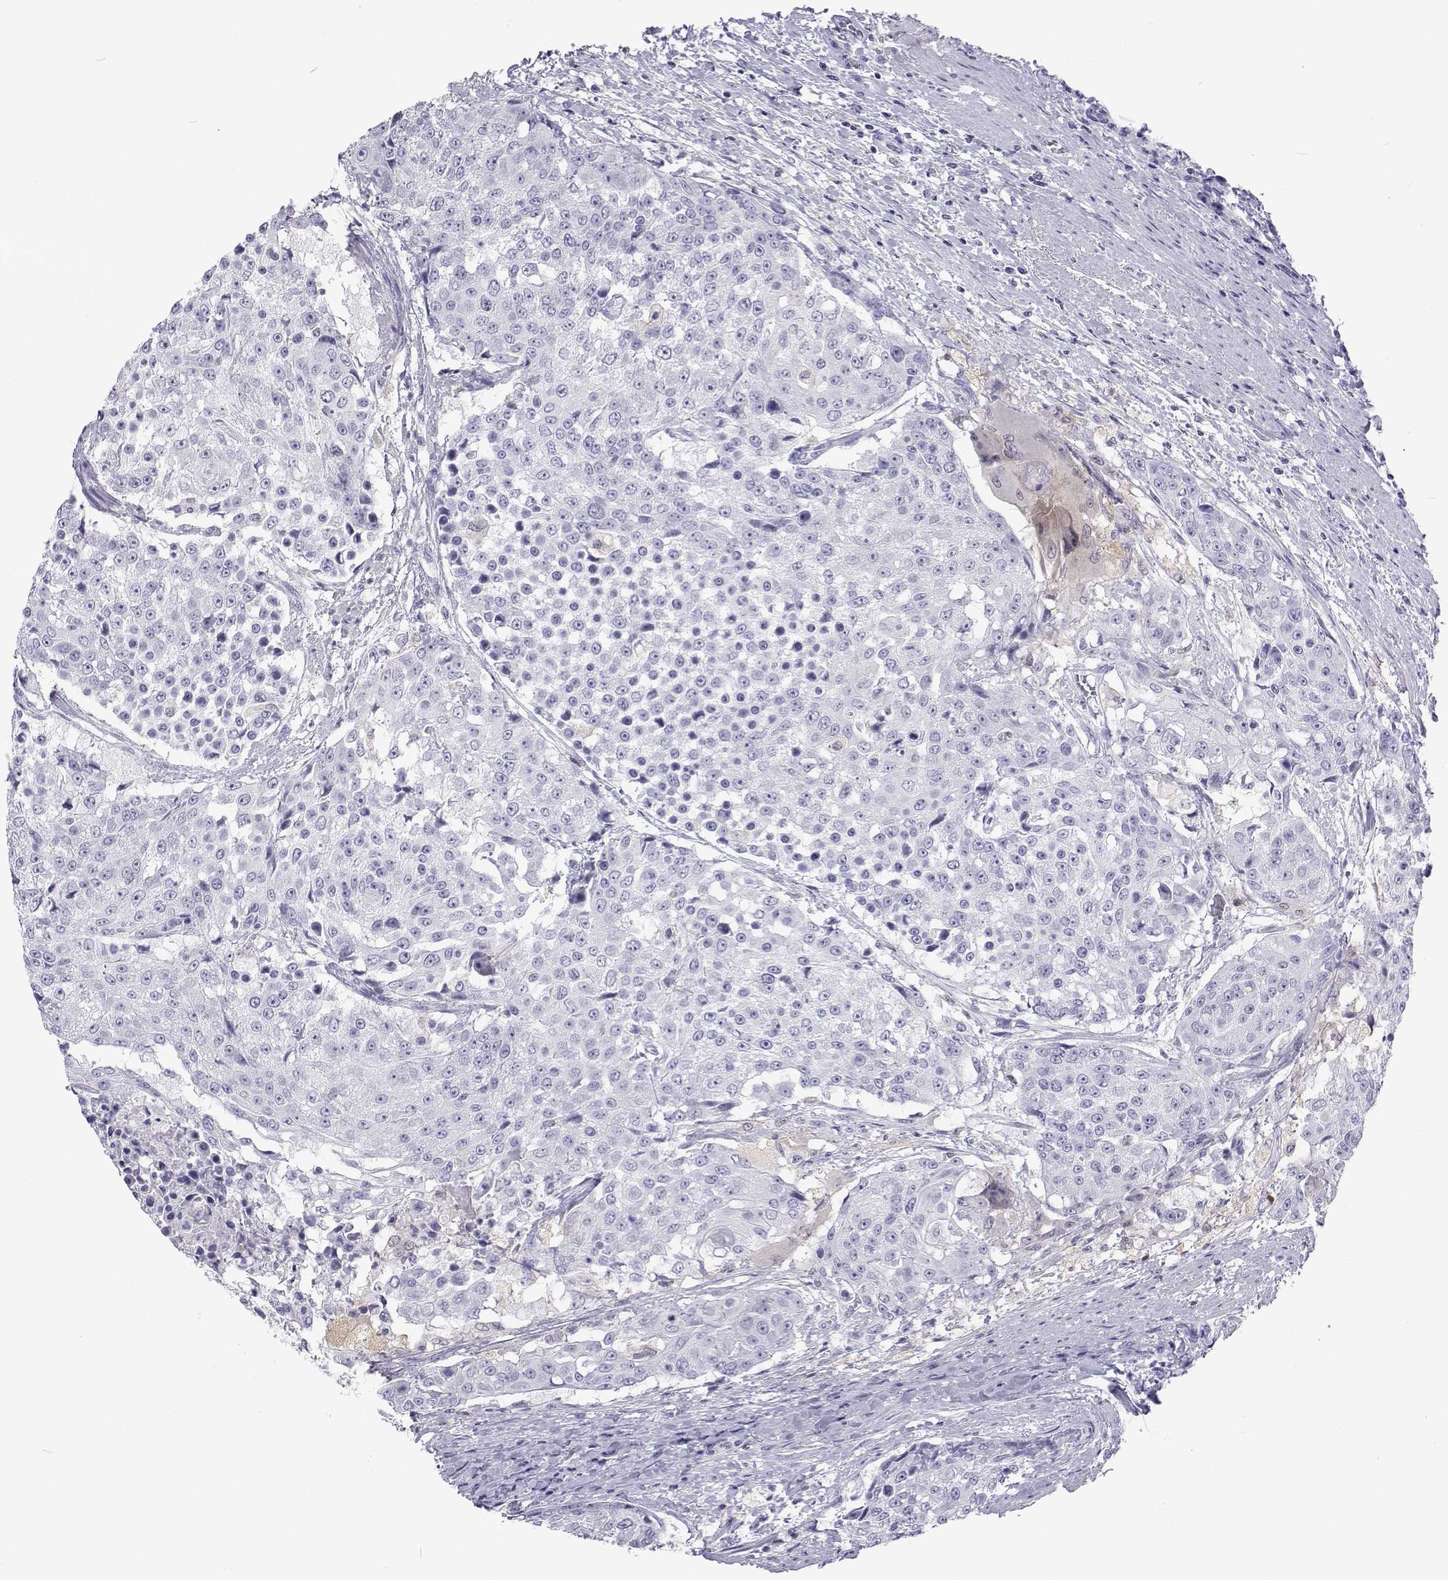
{"staining": {"intensity": "negative", "quantity": "none", "location": "none"}, "tissue": "urothelial cancer", "cell_type": "Tumor cells", "image_type": "cancer", "snomed": [{"axis": "morphology", "description": "Urothelial carcinoma, High grade"}, {"axis": "topography", "description": "Urinary bladder"}], "caption": "A high-resolution image shows IHC staining of urothelial cancer, which displays no significant expression in tumor cells.", "gene": "GALM", "patient": {"sex": "female", "age": 63}}